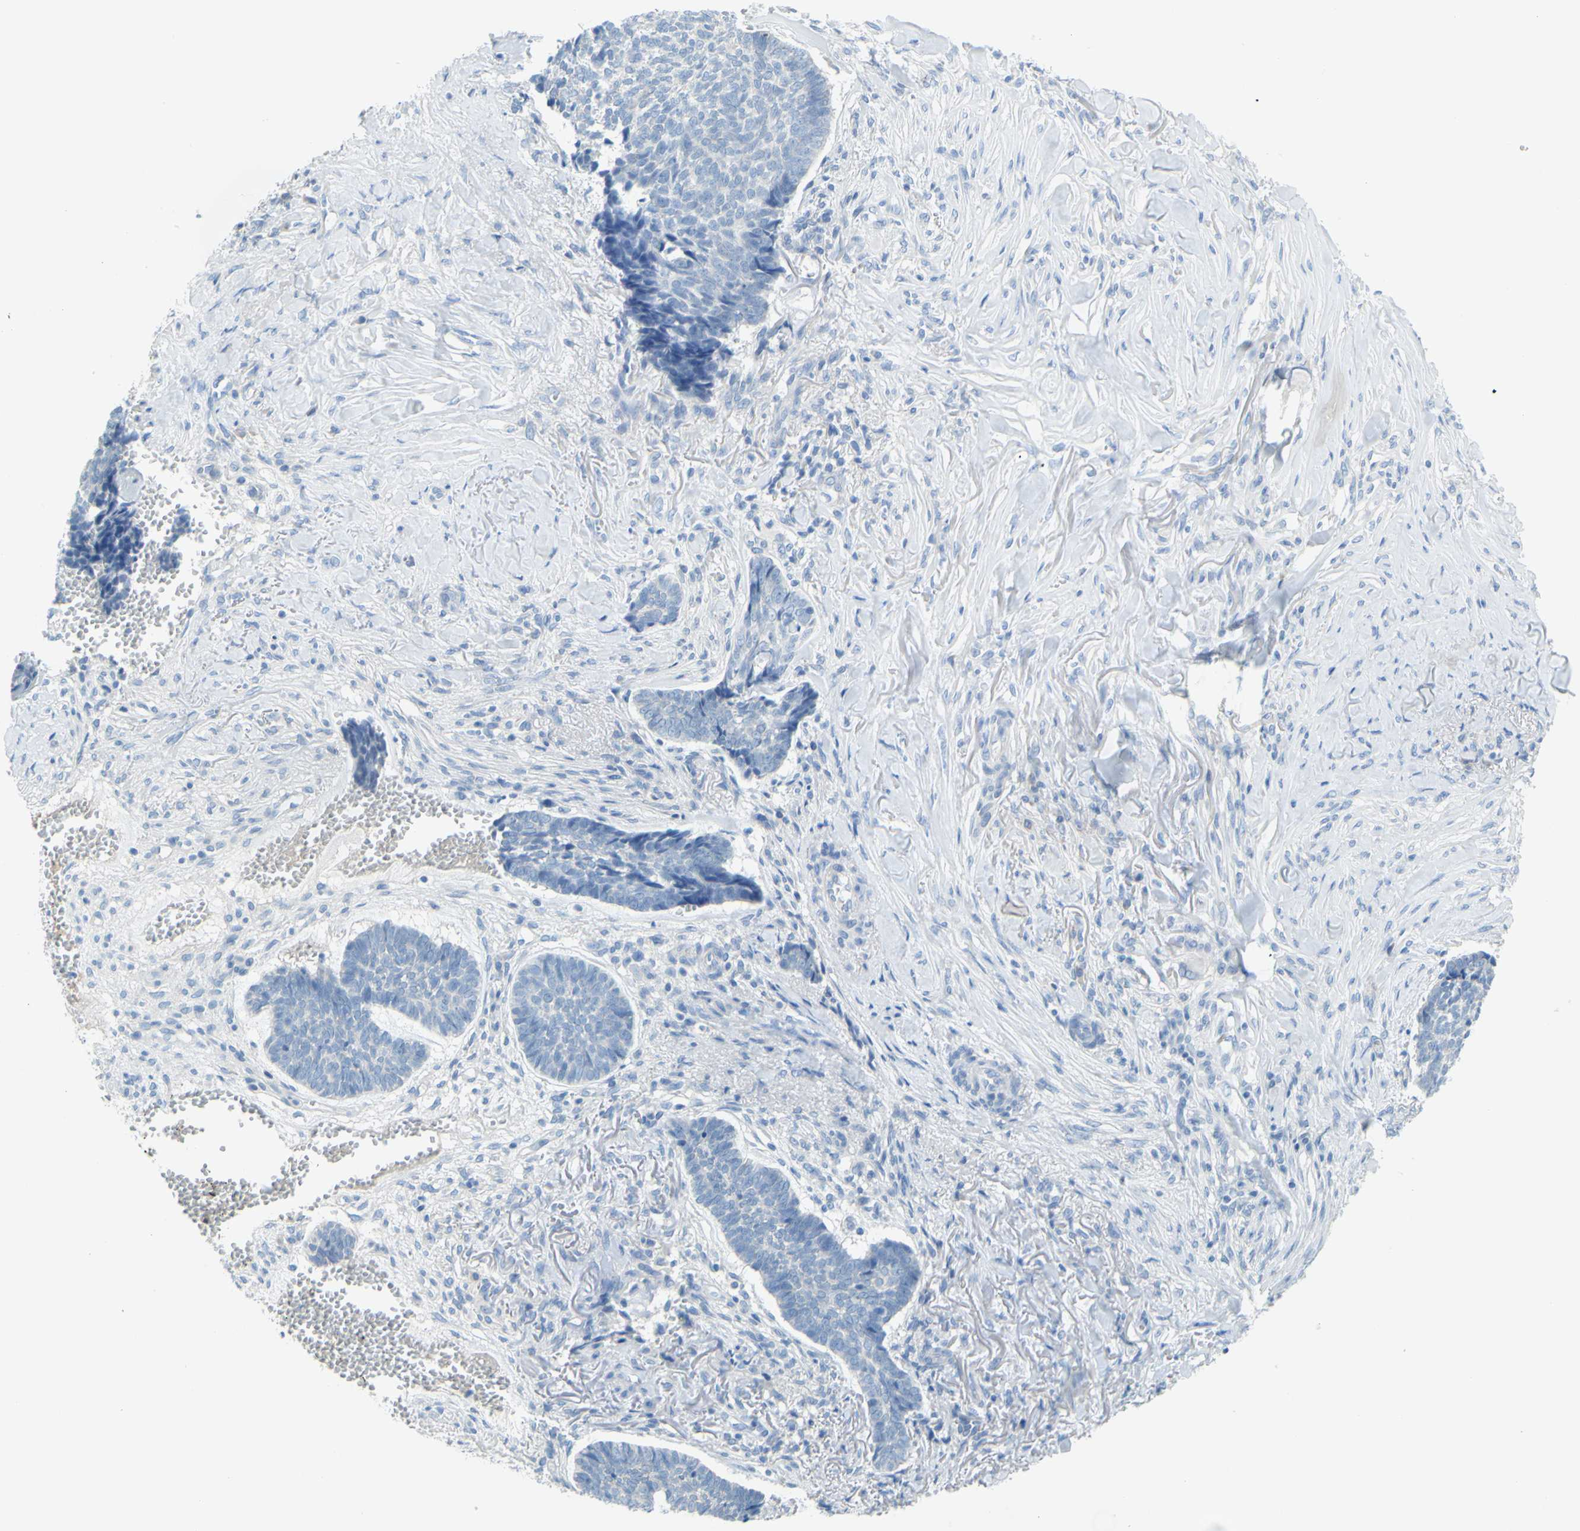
{"staining": {"intensity": "negative", "quantity": "none", "location": "none"}, "tissue": "skin cancer", "cell_type": "Tumor cells", "image_type": "cancer", "snomed": [{"axis": "morphology", "description": "Basal cell carcinoma"}, {"axis": "topography", "description": "Skin"}], "caption": "Skin cancer was stained to show a protein in brown. There is no significant positivity in tumor cells.", "gene": "SLC1A2", "patient": {"sex": "male", "age": 84}}